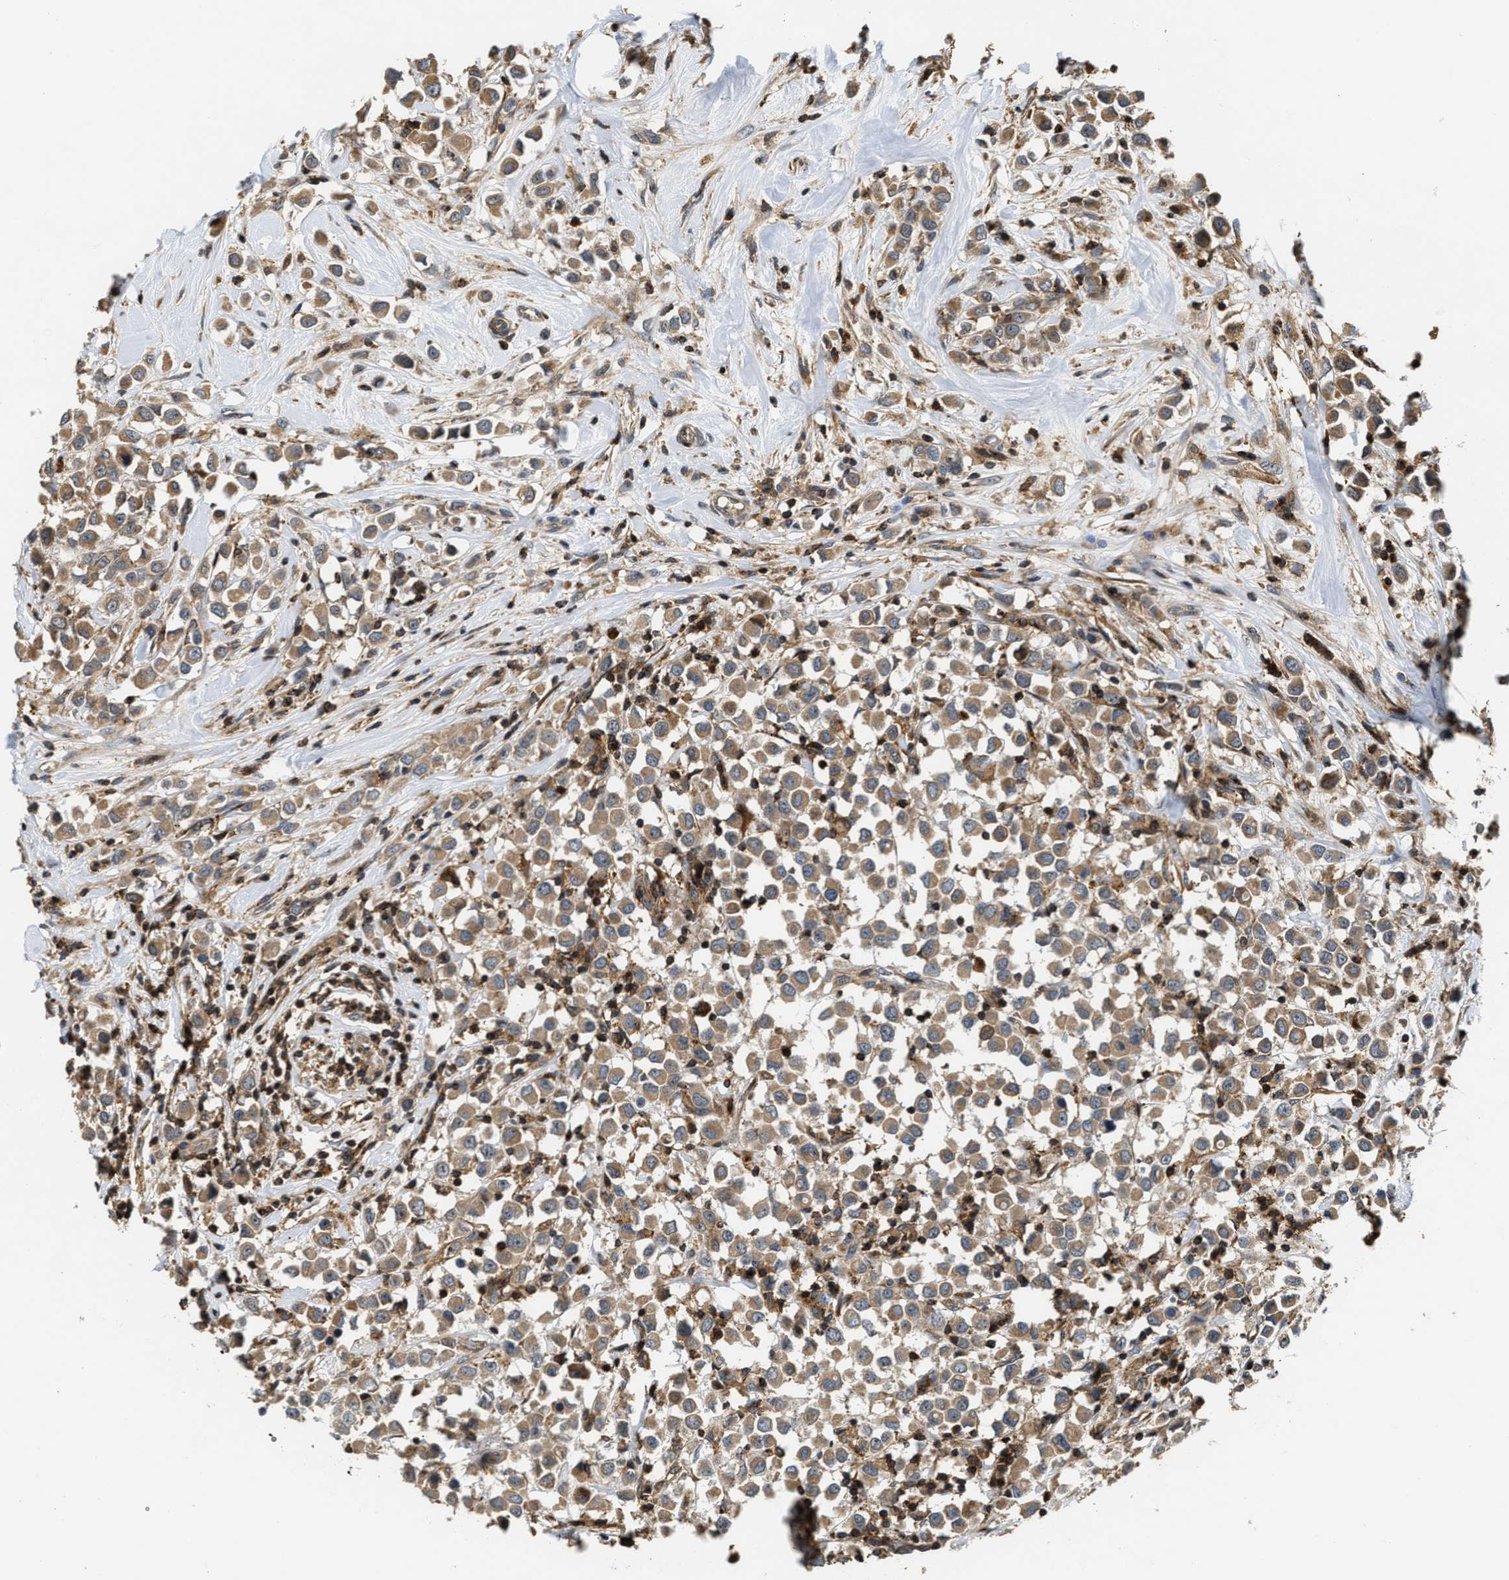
{"staining": {"intensity": "moderate", "quantity": ">75%", "location": "cytoplasmic/membranous"}, "tissue": "breast cancer", "cell_type": "Tumor cells", "image_type": "cancer", "snomed": [{"axis": "morphology", "description": "Duct carcinoma"}, {"axis": "topography", "description": "Breast"}], "caption": "Approximately >75% of tumor cells in human breast cancer (intraductal carcinoma) show moderate cytoplasmic/membranous protein expression as visualized by brown immunohistochemical staining.", "gene": "SNX5", "patient": {"sex": "female", "age": 61}}